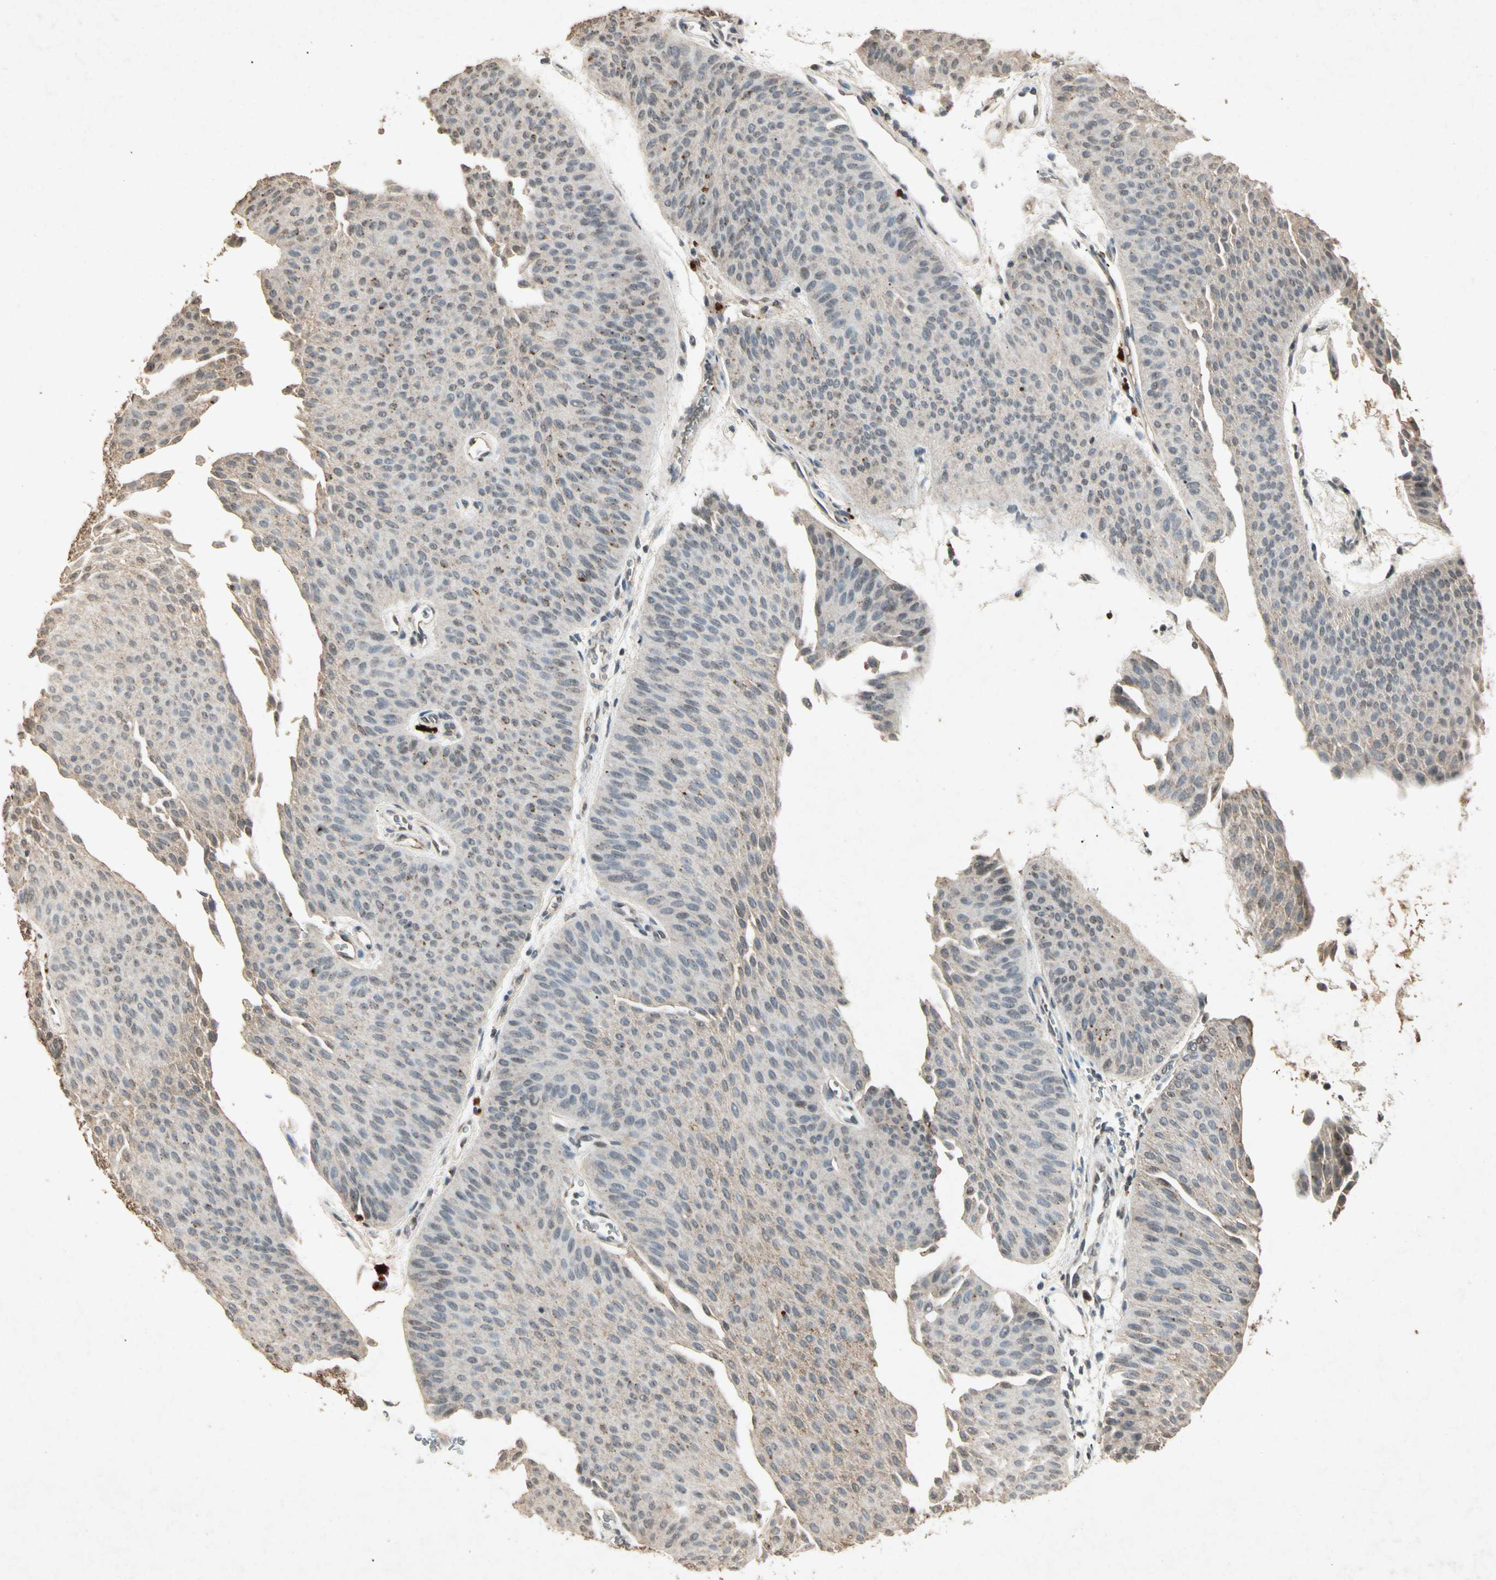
{"staining": {"intensity": "weak", "quantity": "25%-75%", "location": "cytoplasmic/membranous"}, "tissue": "urothelial cancer", "cell_type": "Tumor cells", "image_type": "cancer", "snomed": [{"axis": "morphology", "description": "Urothelial carcinoma, Low grade"}, {"axis": "topography", "description": "Urinary bladder"}], "caption": "DAB (3,3'-diaminobenzidine) immunohistochemical staining of human low-grade urothelial carcinoma exhibits weak cytoplasmic/membranous protein positivity in about 25%-75% of tumor cells. (IHC, brightfield microscopy, high magnification).", "gene": "CP", "patient": {"sex": "female", "age": 60}}